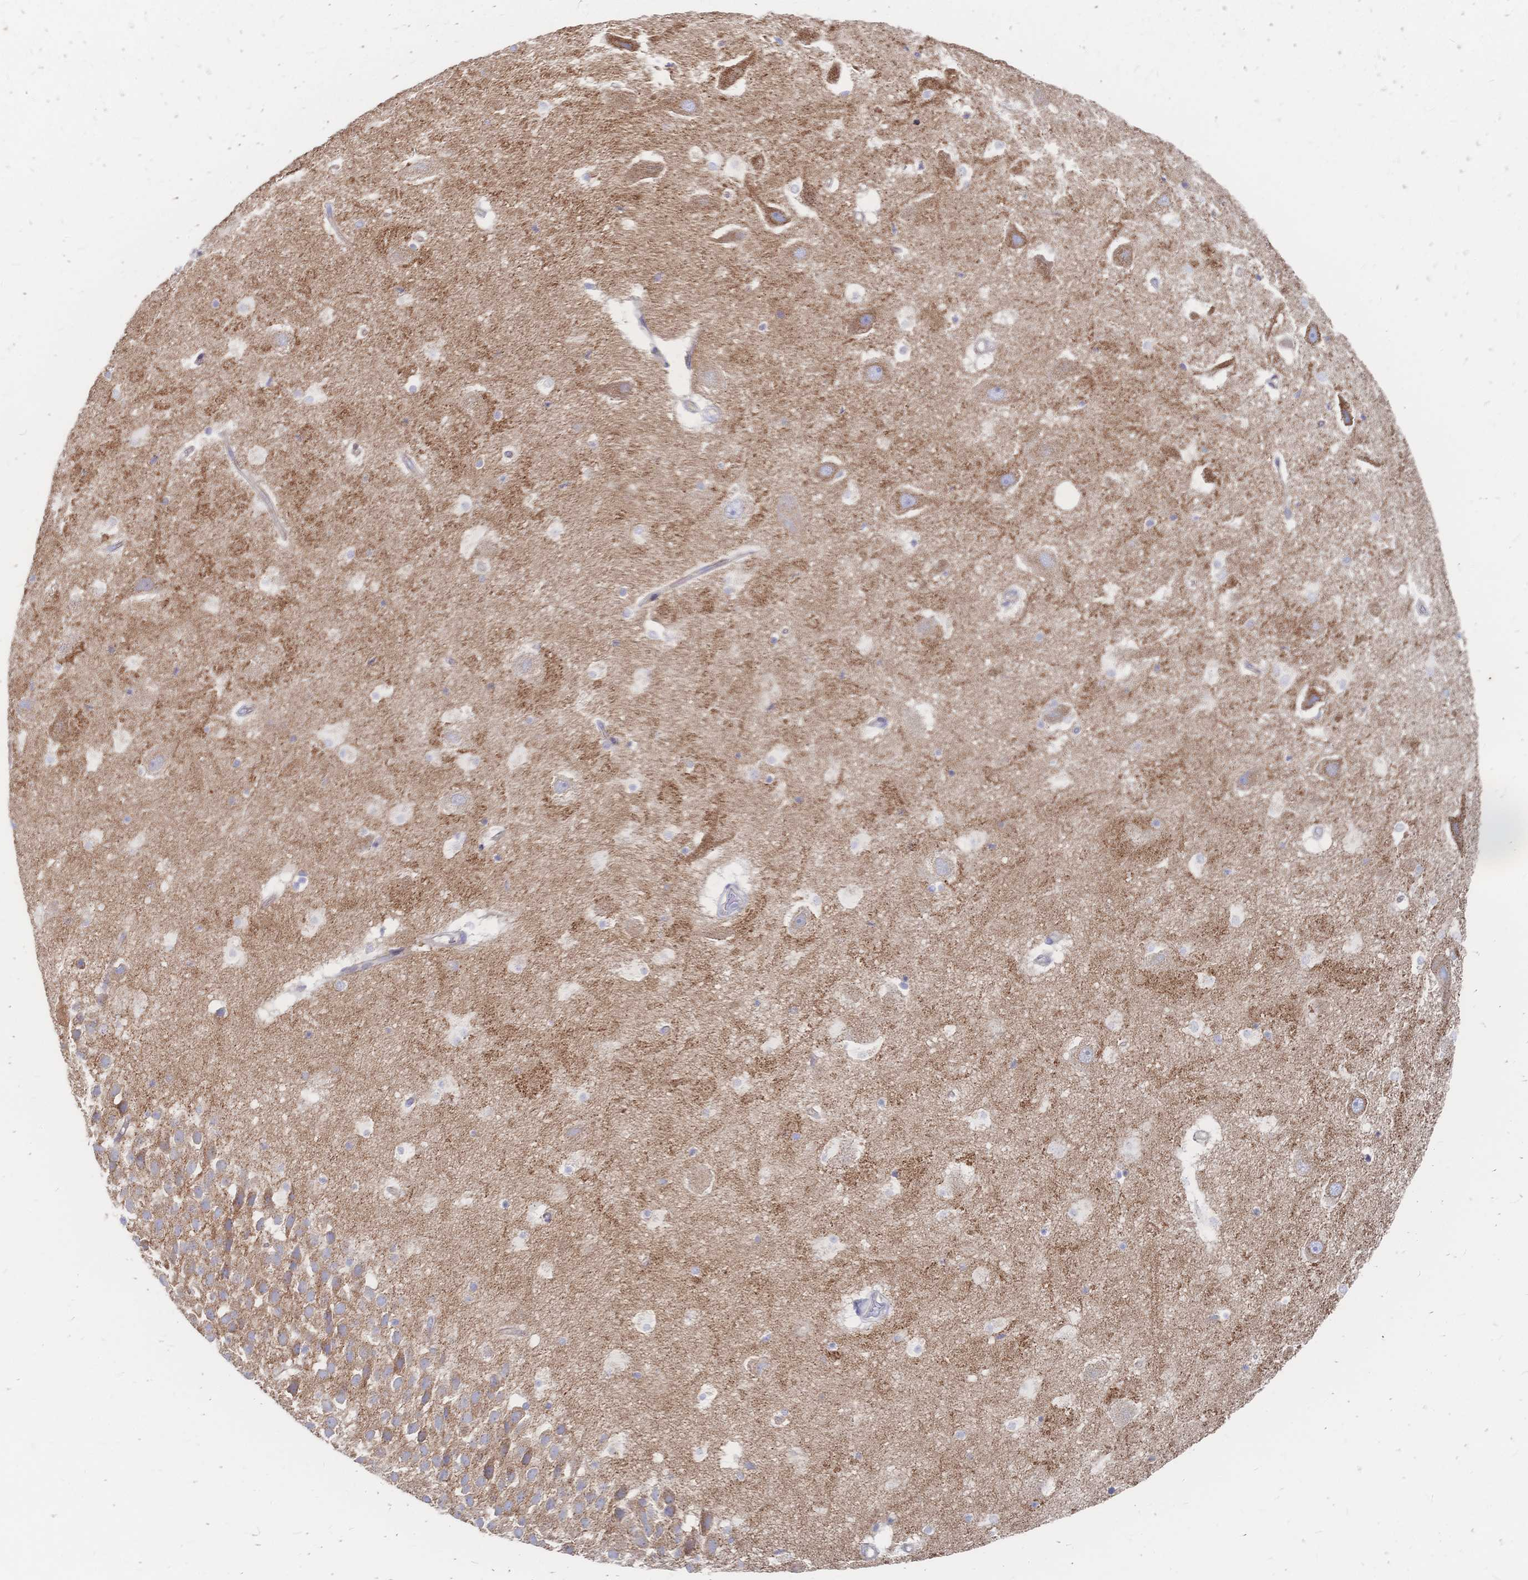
{"staining": {"intensity": "moderate", "quantity": "25%-75%", "location": "cytoplasmic/membranous"}, "tissue": "hippocampus", "cell_type": "Glial cells", "image_type": "normal", "snomed": [{"axis": "morphology", "description": "Normal tissue, NOS"}, {"axis": "topography", "description": "Hippocampus"}], "caption": "DAB (3,3'-diaminobenzidine) immunohistochemical staining of normal hippocampus displays moderate cytoplasmic/membranous protein positivity in approximately 25%-75% of glial cells.", "gene": "SORBS1", "patient": {"sex": "male", "age": 26}}